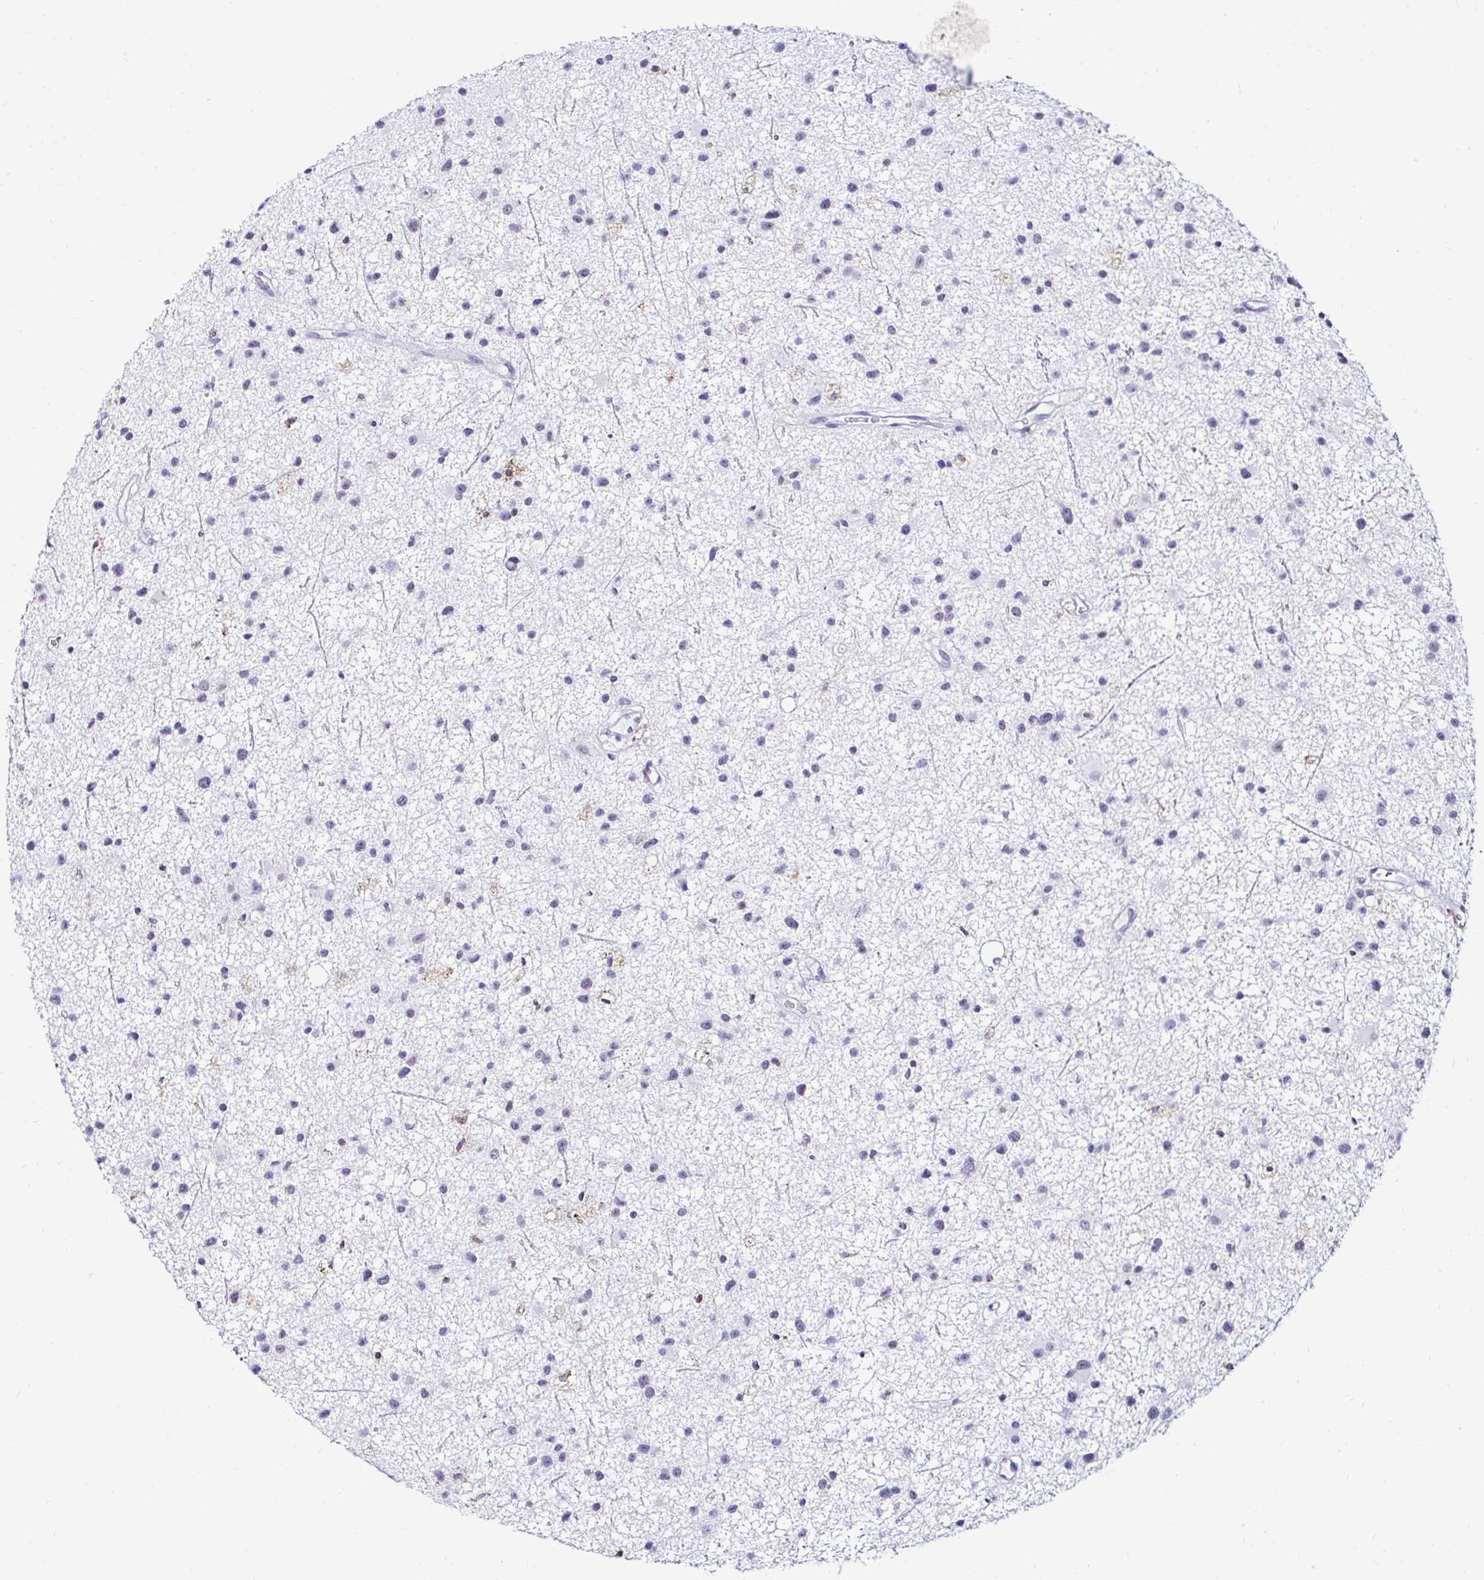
{"staining": {"intensity": "negative", "quantity": "none", "location": "none"}, "tissue": "glioma", "cell_type": "Tumor cells", "image_type": "cancer", "snomed": [{"axis": "morphology", "description": "Glioma, malignant, Low grade"}, {"axis": "topography", "description": "Brain"}], "caption": "A high-resolution micrograph shows immunohistochemistry staining of malignant glioma (low-grade), which exhibits no significant expression in tumor cells.", "gene": "CYBB", "patient": {"sex": "male", "age": 43}}